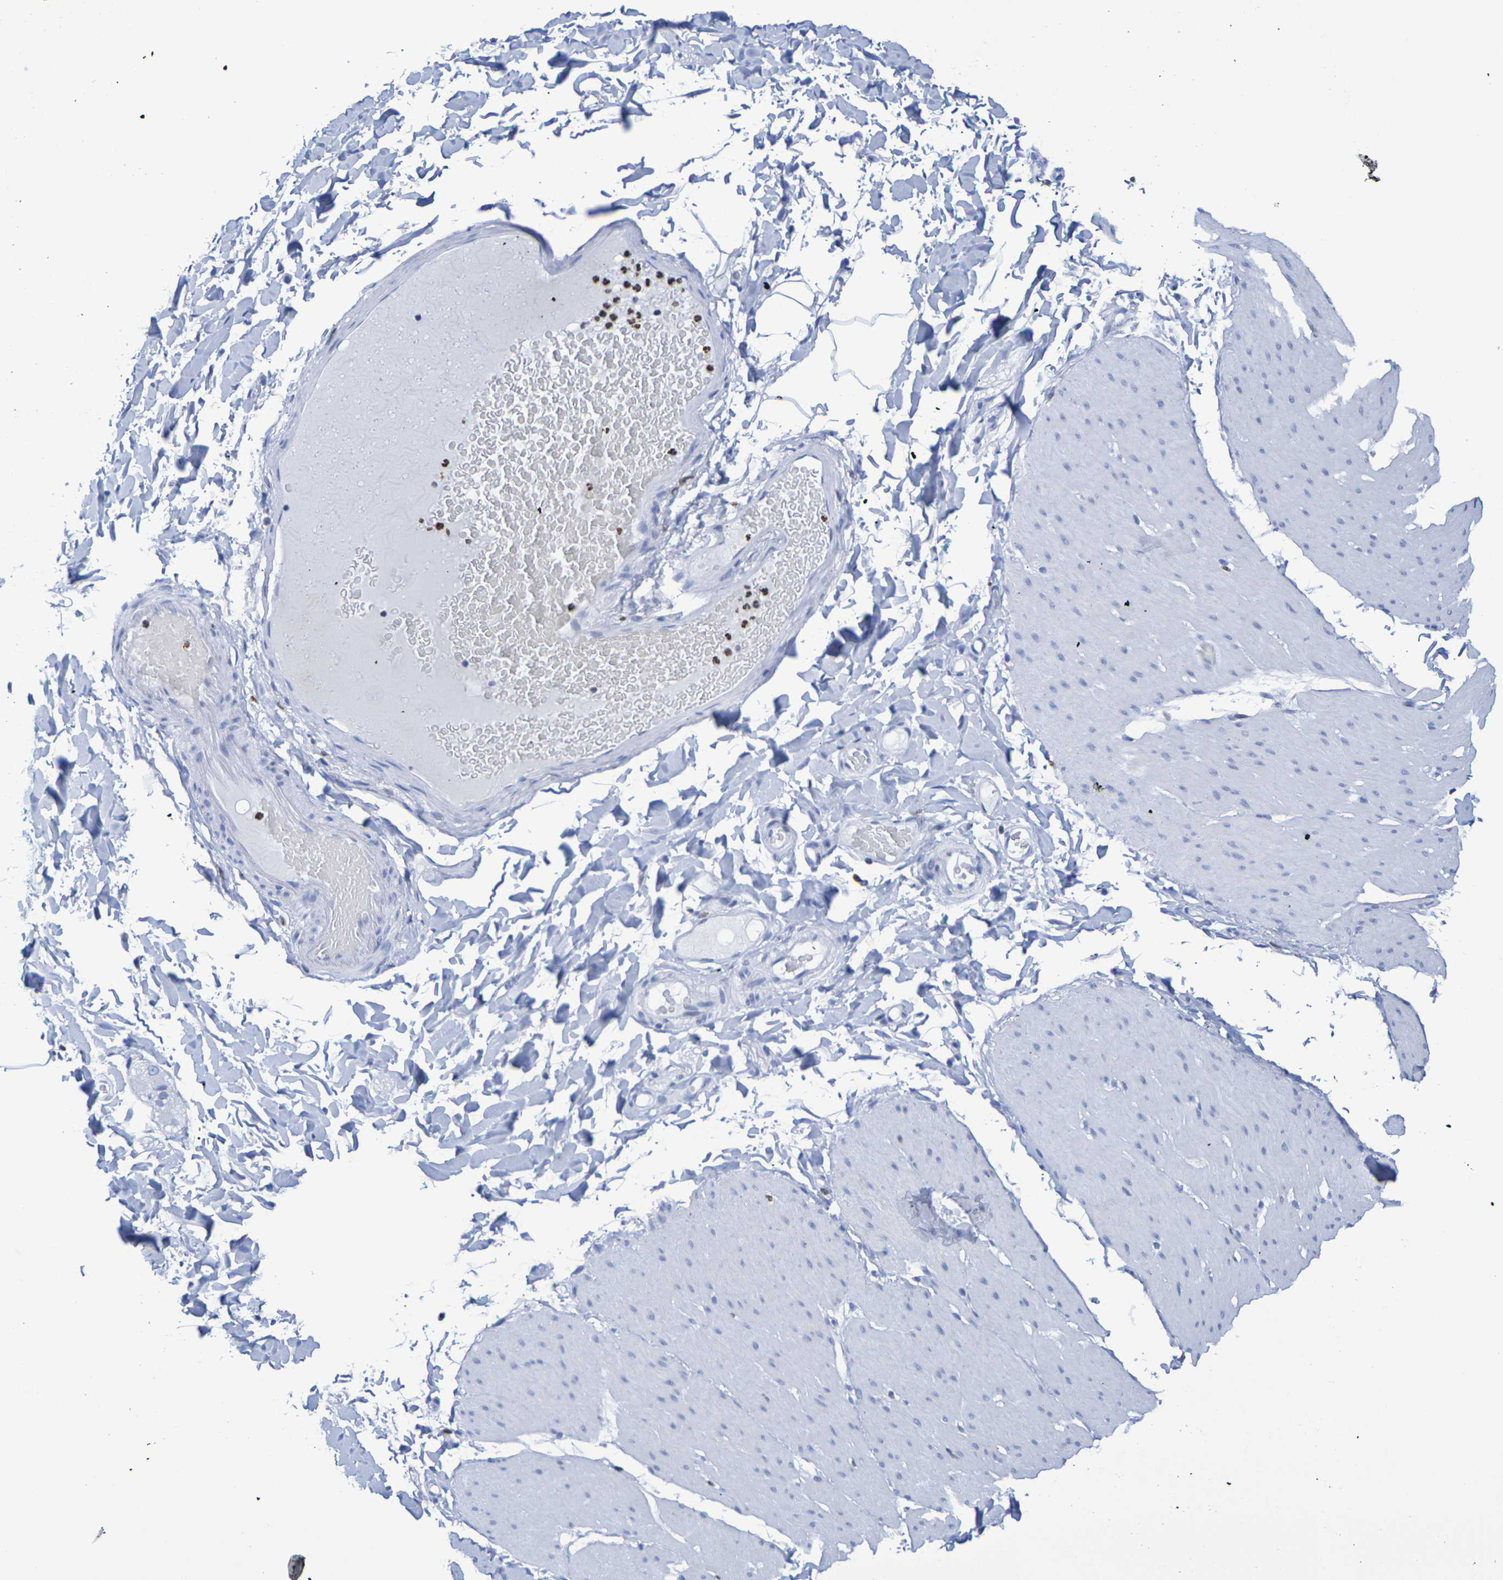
{"staining": {"intensity": "negative", "quantity": "none", "location": "none"}, "tissue": "smooth muscle", "cell_type": "Smooth muscle cells", "image_type": "normal", "snomed": [{"axis": "morphology", "description": "Normal tissue, NOS"}, {"axis": "topography", "description": "Smooth muscle"}, {"axis": "topography", "description": "Colon"}], "caption": "High magnification brightfield microscopy of normal smooth muscle stained with DAB (brown) and counterstained with hematoxylin (blue): smooth muscle cells show no significant positivity.", "gene": "H1", "patient": {"sex": "male", "age": 67}}